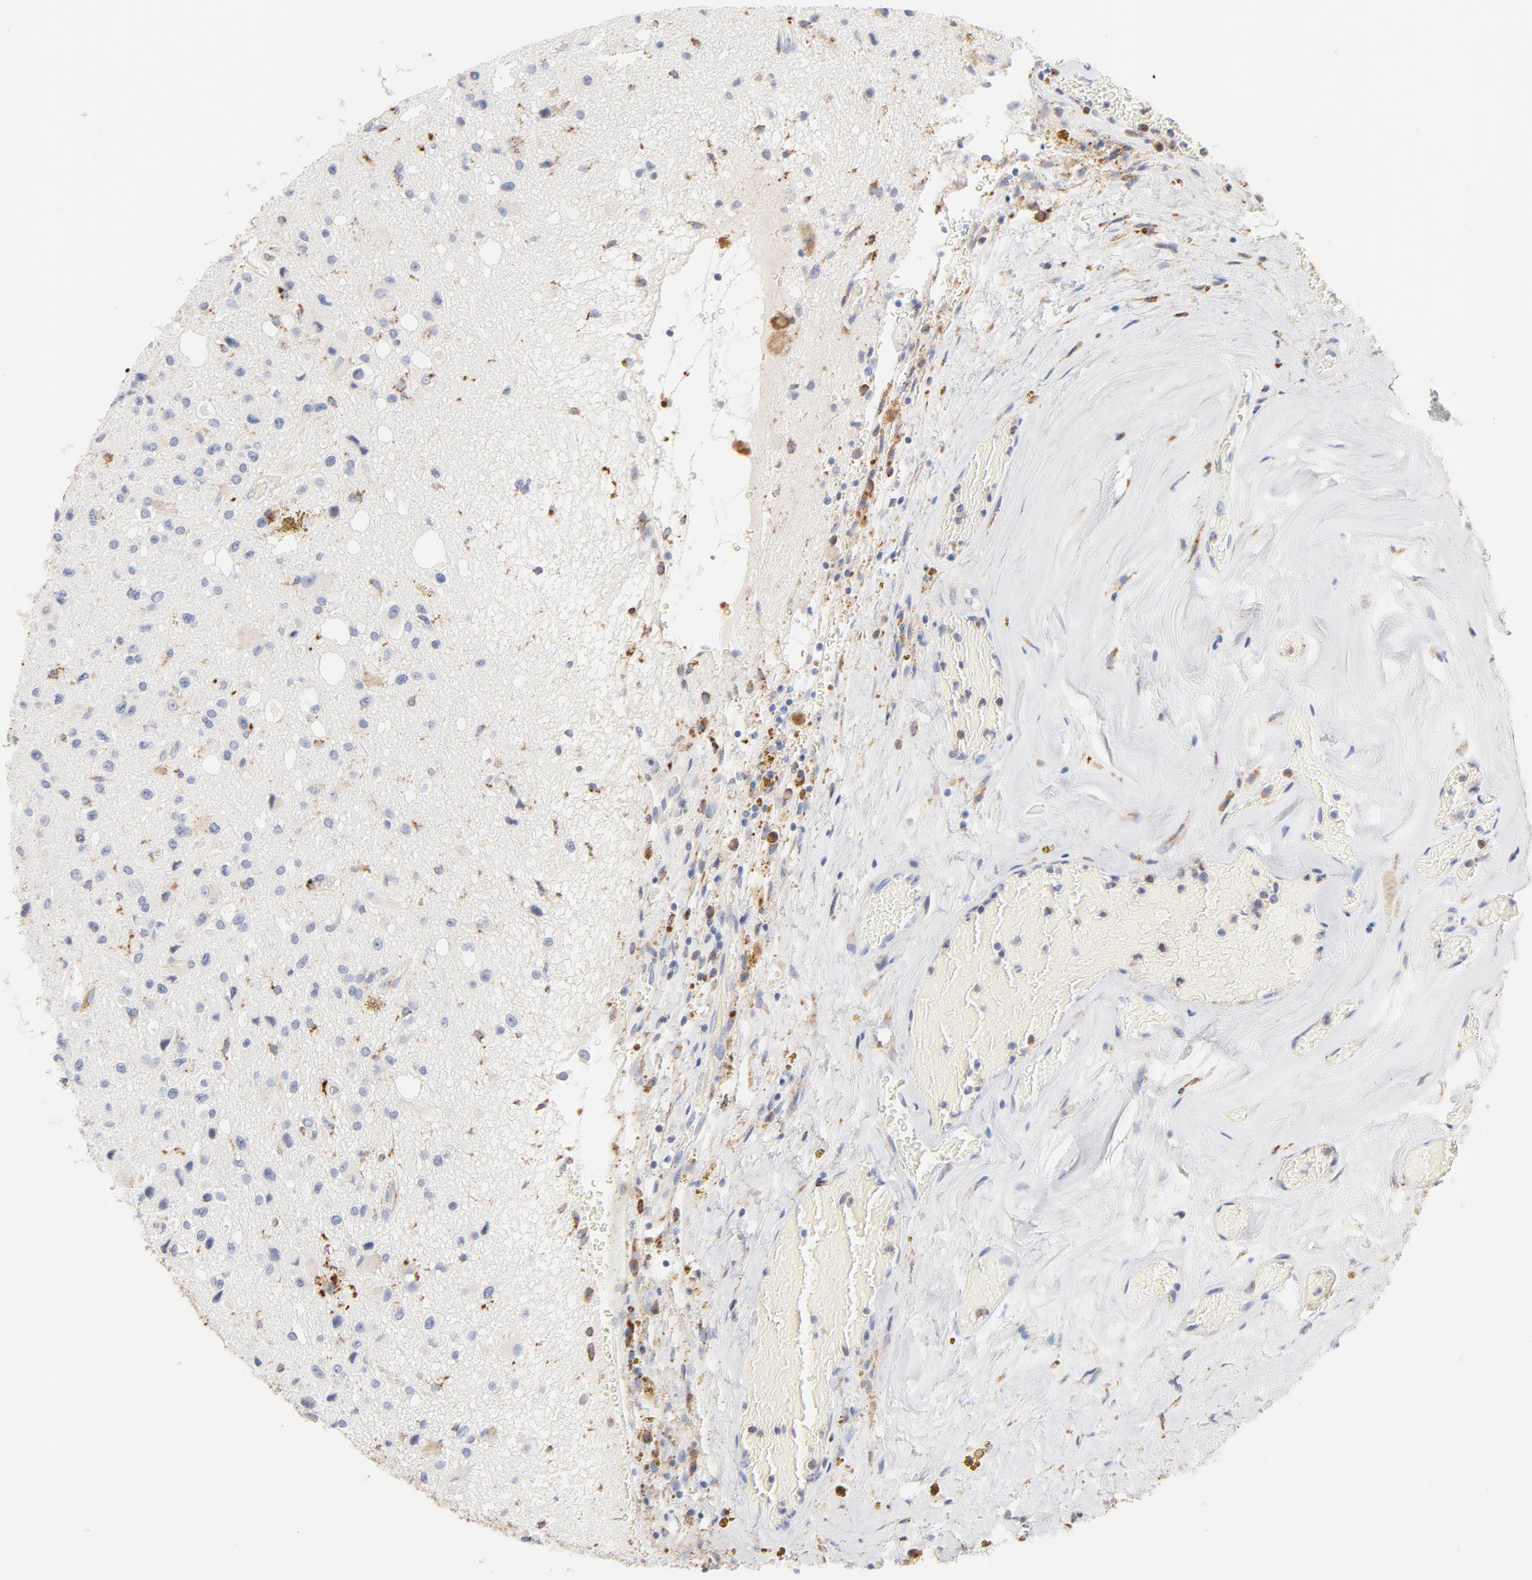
{"staining": {"intensity": "weak", "quantity": "<25%", "location": "cytoplasmic/membranous"}, "tissue": "glioma", "cell_type": "Tumor cells", "image_type": "cancer", "snomed": [{"axis": "morphology", "description": "Glioma, malignant, Low grade"}, {"axis": "topography", "description": "Brain"}], "caption": "High power microscopy image of an IHC image of glioma, revealing no significant staining in tumor cells.", "gene": "CTSH", "patient": {"sex": "male", "age": 58}}